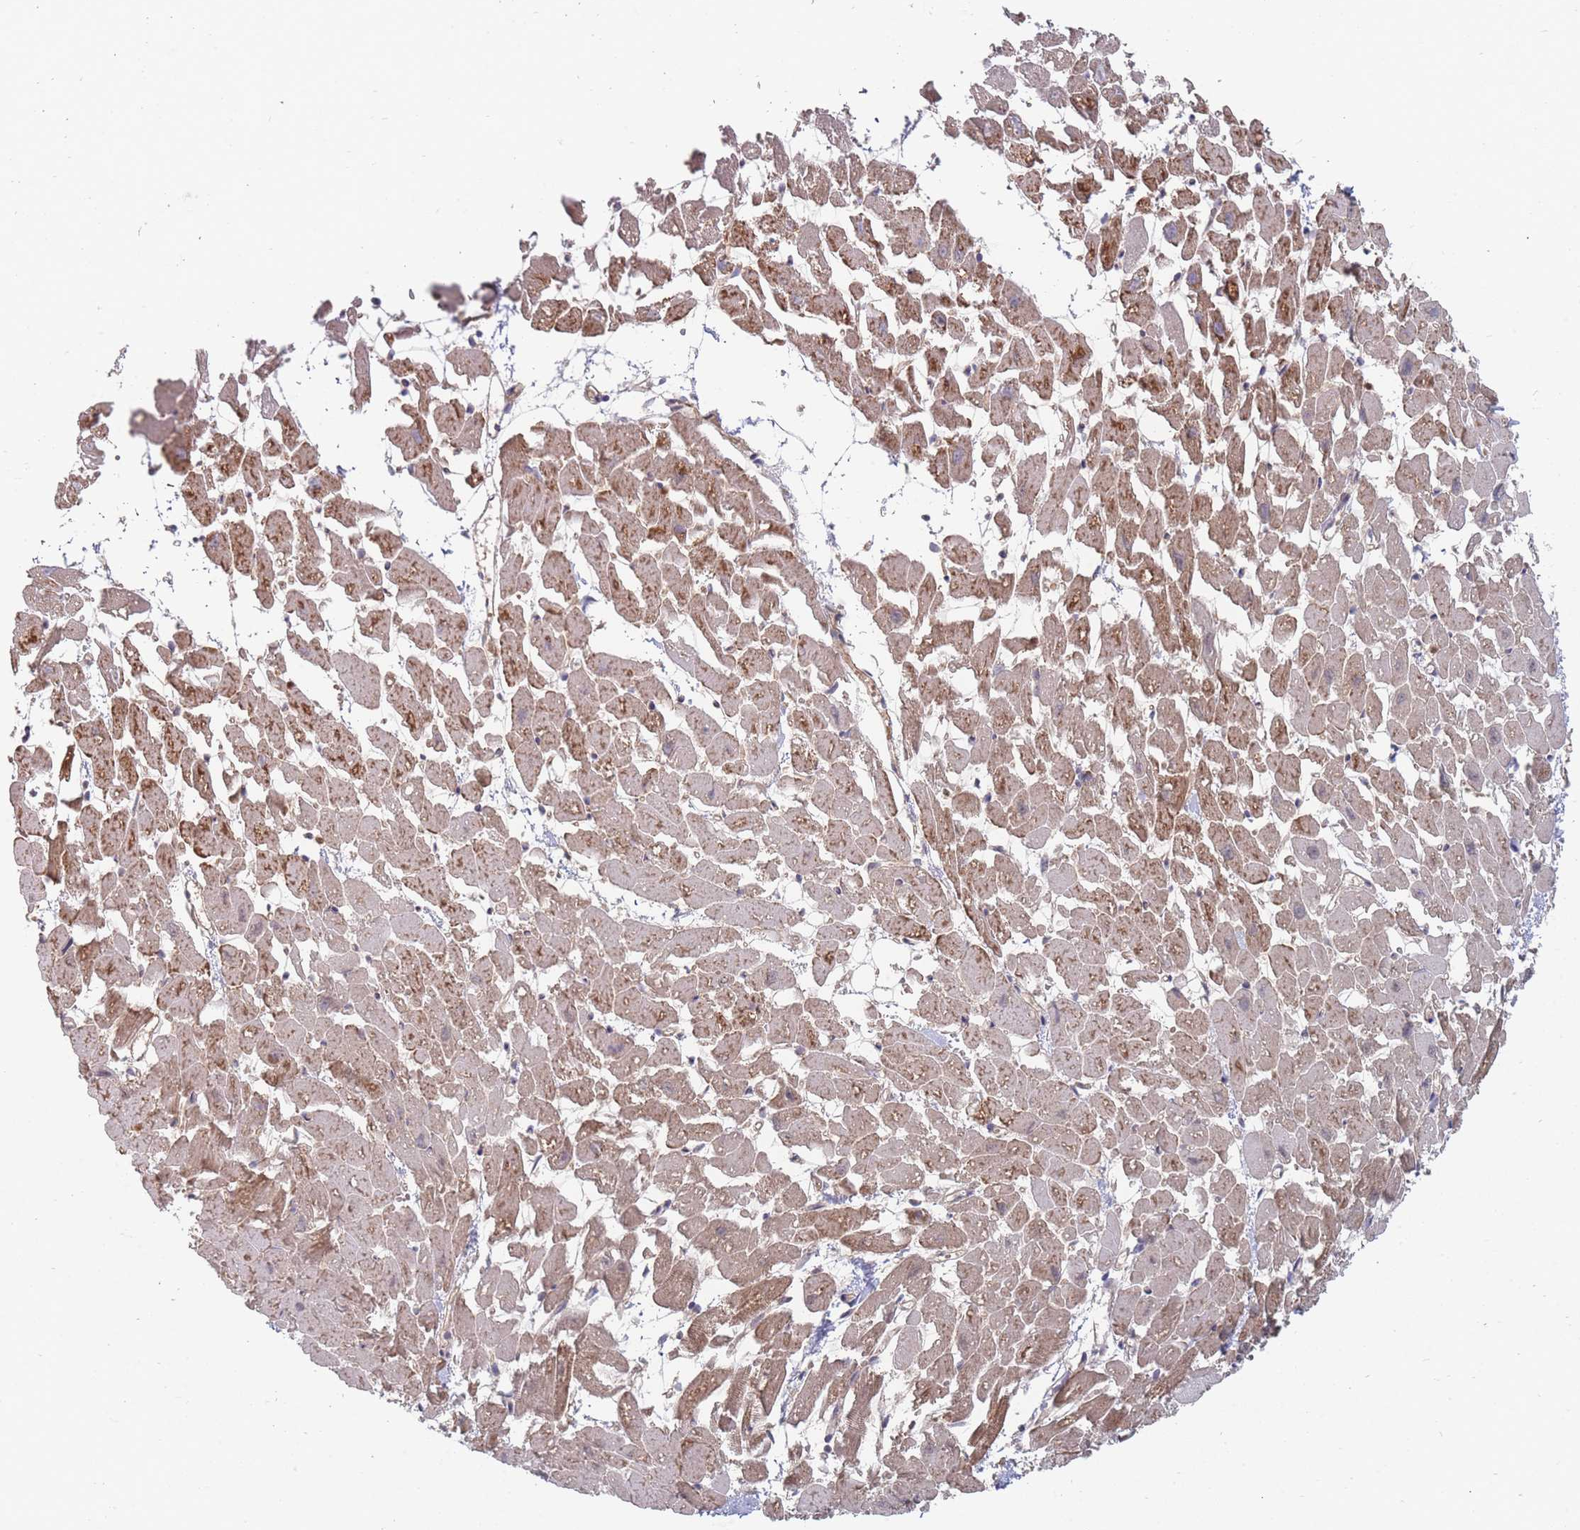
{"staining": {"intensity": "moderate", "quantity": "25%-75%", "location": "cytoplasmic/membranous"}, "tissue": "heart muscle", "cell_type": "Cardiomyocytes", "image_type": "normal", "snomed": [{"axis": "morphology", "description": "Normal tissue, NOS"}, {"axis": "topography", "description": "Heart"}], "caption": "High-magnification brightfield microscopy of normal heart muscle stained with DAB (3,3'-diaminobenzidine) (brown) and counterstained with hematoxylin (blue). cardiomyocytes exhibit moderate cytoplasmic/membranous positivity is seen in about25%-75% of cells.", "gene": "NUB1", "patient": {"sex": "female", "age": 64}}